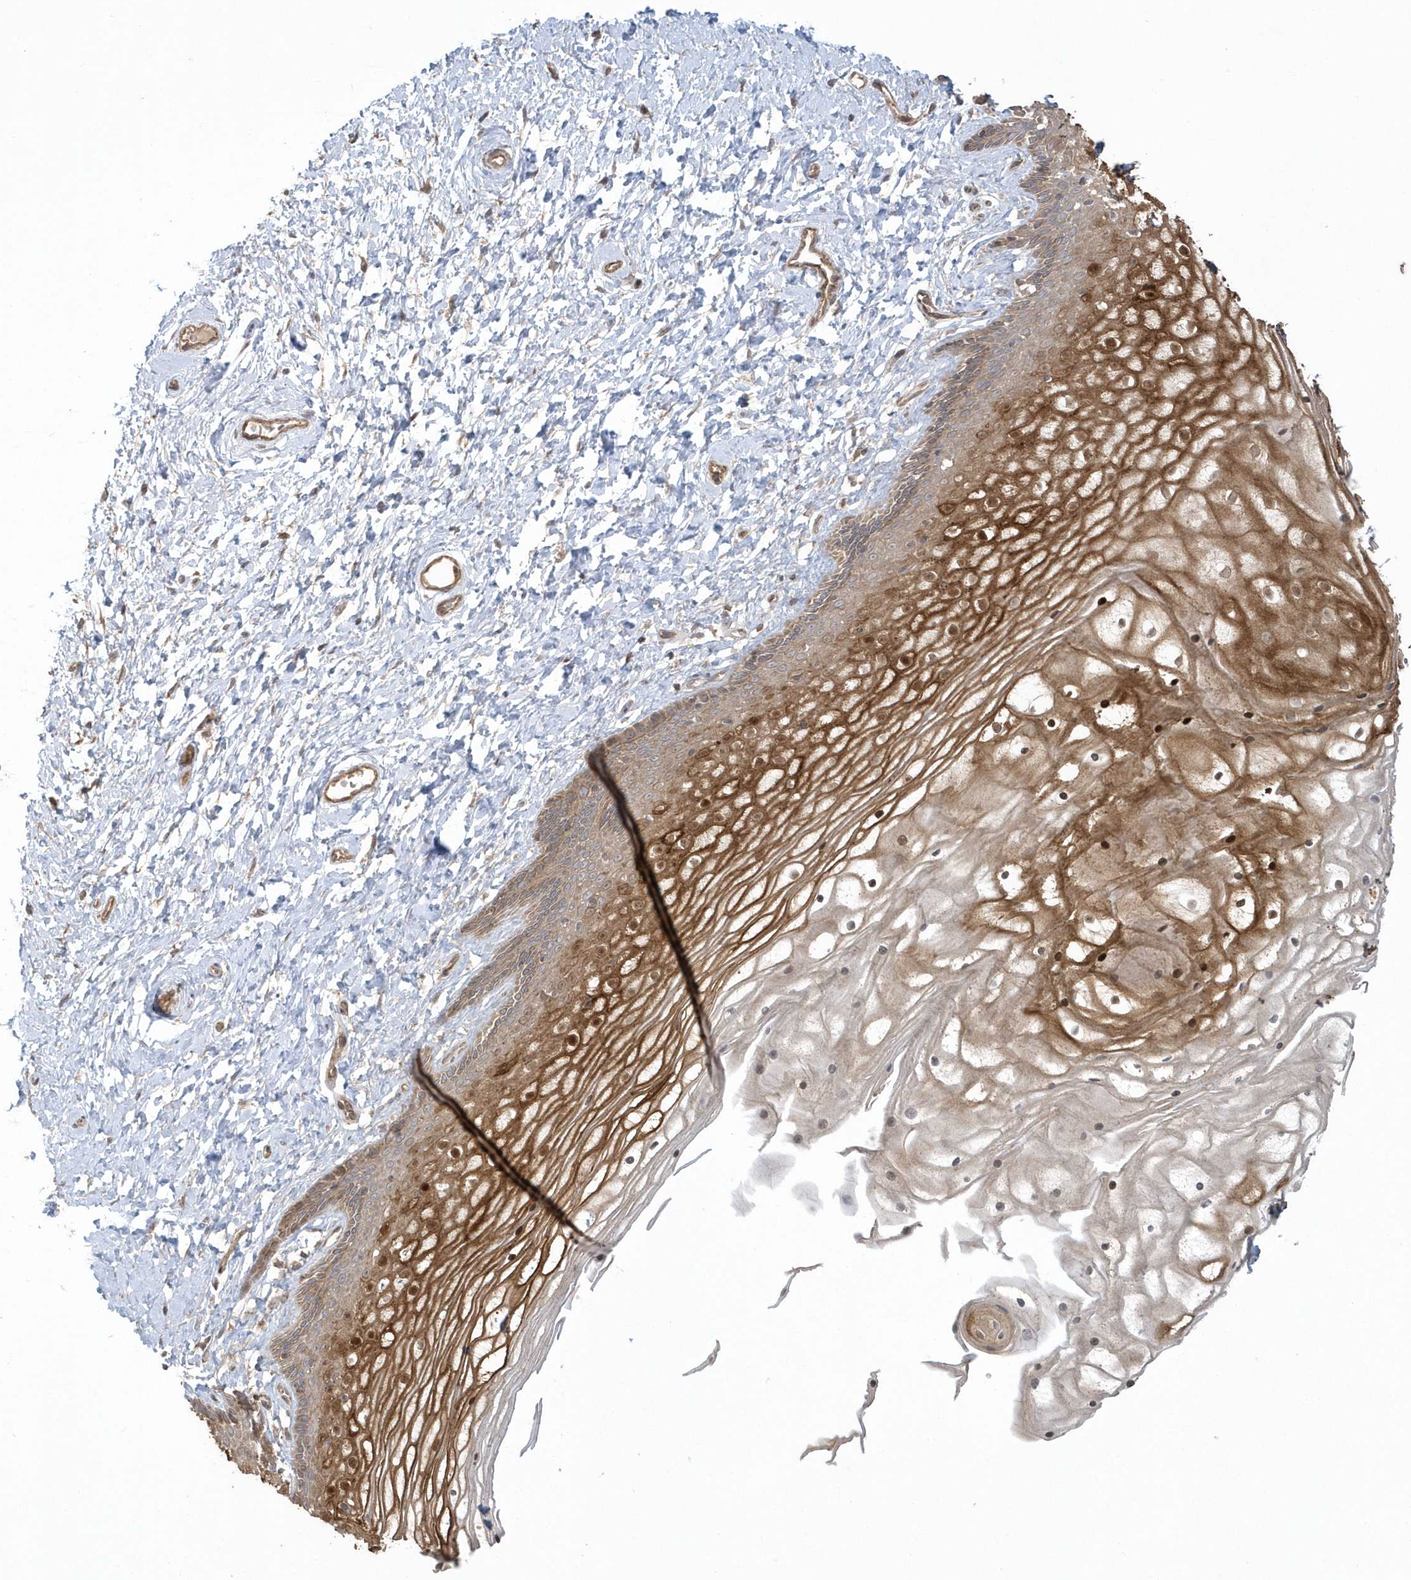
{"staining": {"intensity": "moderate", "quantity": ">75%", "location": "cytoplasmic/membranous,nuclear"}, "tissue": "vagina", "cell_type": "Squamous epithelial cells", "image_type": "normal", "snomed": [{"axis": "morphology", "description": "Normal tissue, NOS"}, {"axis": "topography", "description": "Vagina"}, {"axis": "topography", "description": "Cervix"}], "caption": "A high-resolution histopathology image shows IHC staining of unremarkable vagina, which demonstrates moderate cytoplasmic/membranous,nuclear expression in approximately >75% of squamous epithelial cells.", "gene": "ARMC8", "patient": {"sex": "female", "age": 40}}